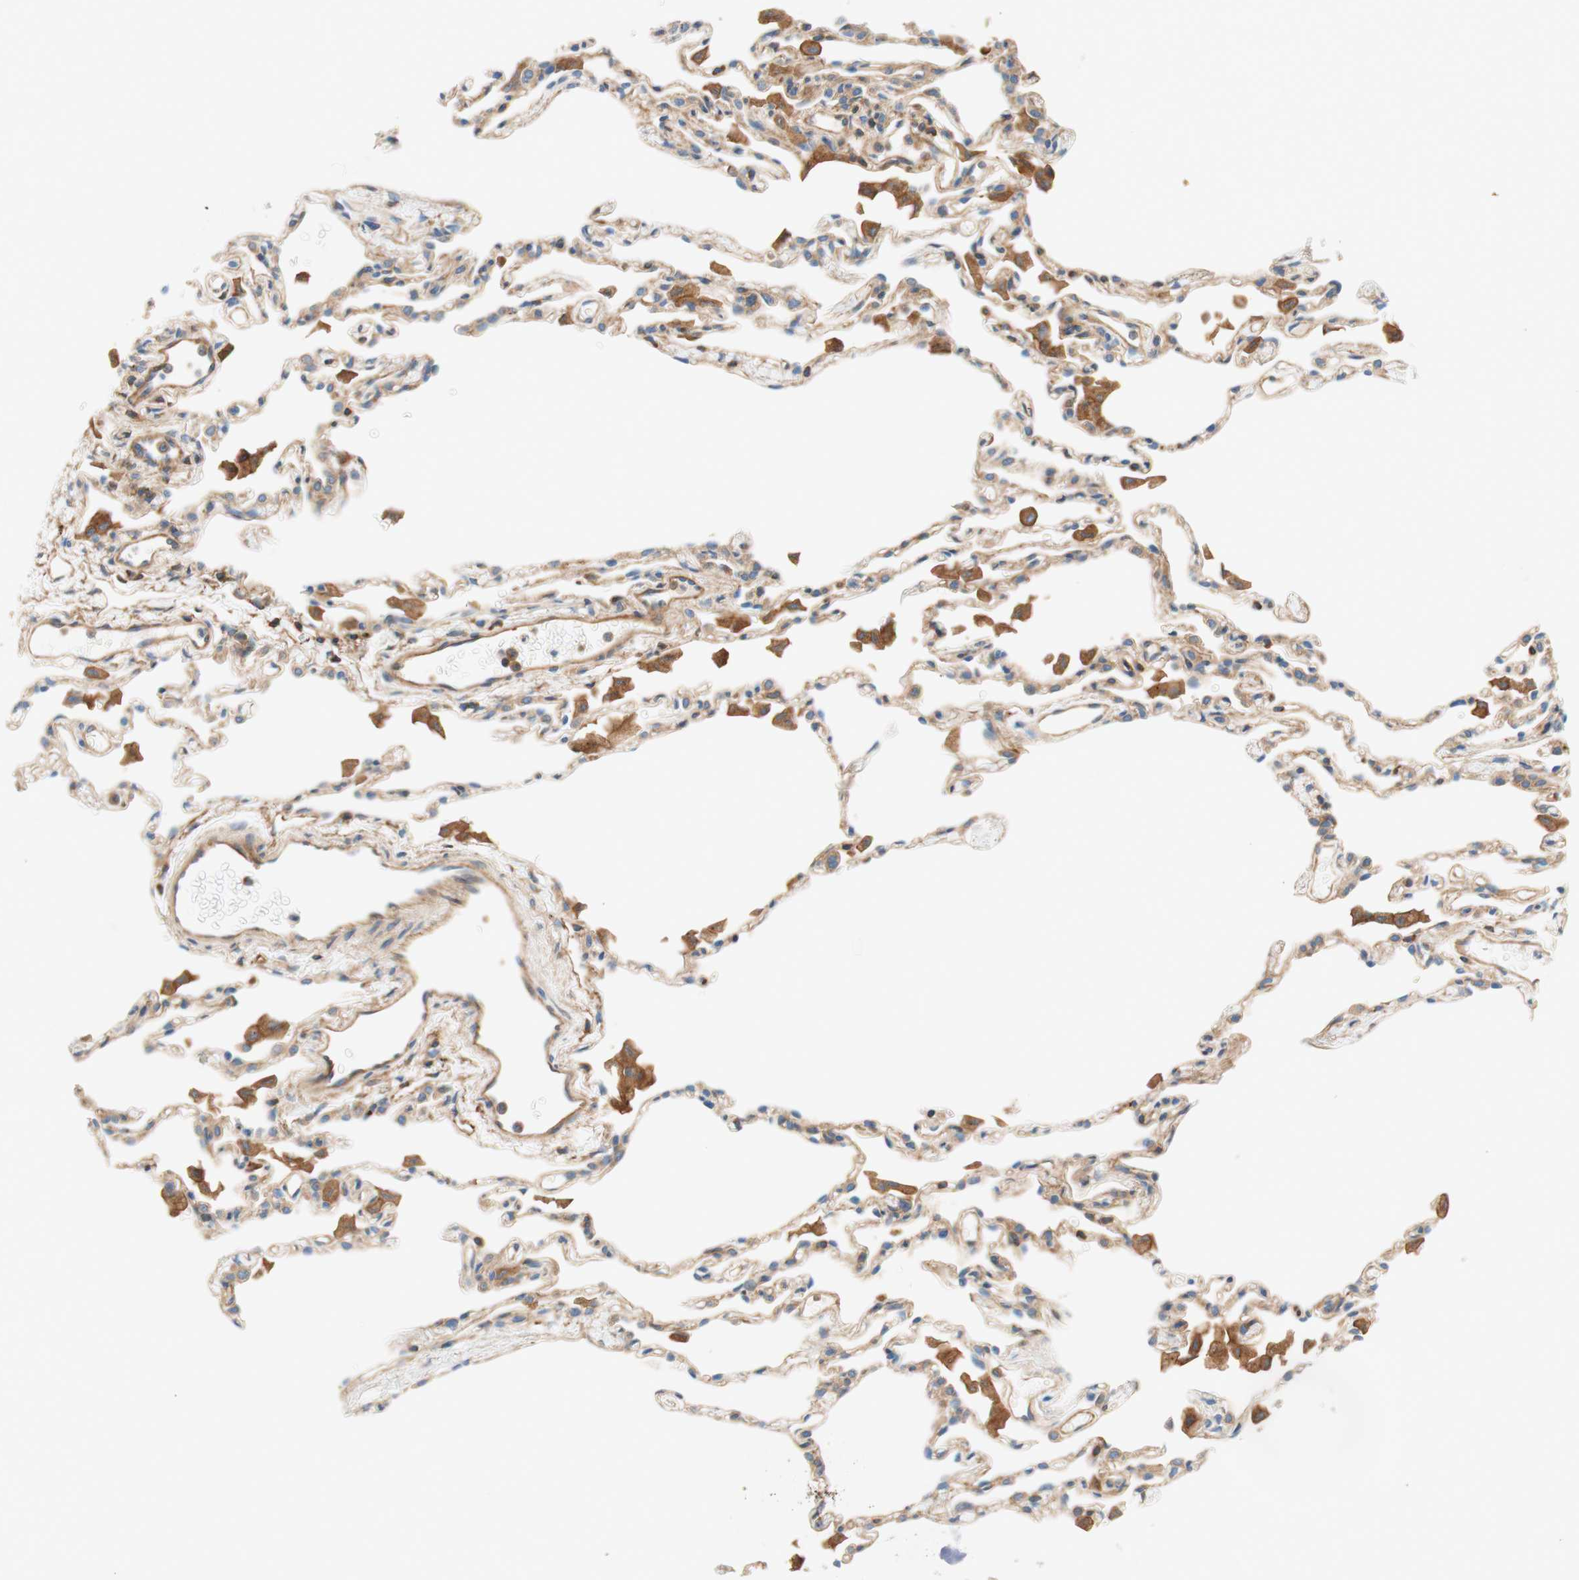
{"staining": {"intensity": "moderate", "quantity": ">75%", "location": "cytoplasmic/membranous"}, "tissue": "lung", "cell_type": "Alveolar cells", "image_type": "normal", "snomed": [{"axis": "morphology", "description": "Normal tissue, NOS"}, {"axis": "topography", "description": "Lung"}], "caption": "Immunohistochemical staining of unremarkable human lung shows >75% levels of moderate cytoplasmic/membranous protein staining in about >75% of alveolar cells. (Brightfield microscopy of DAB IHC at high magnification).", "gene": "VPS26A", "patient": {"sex": "female", "age": 49}}